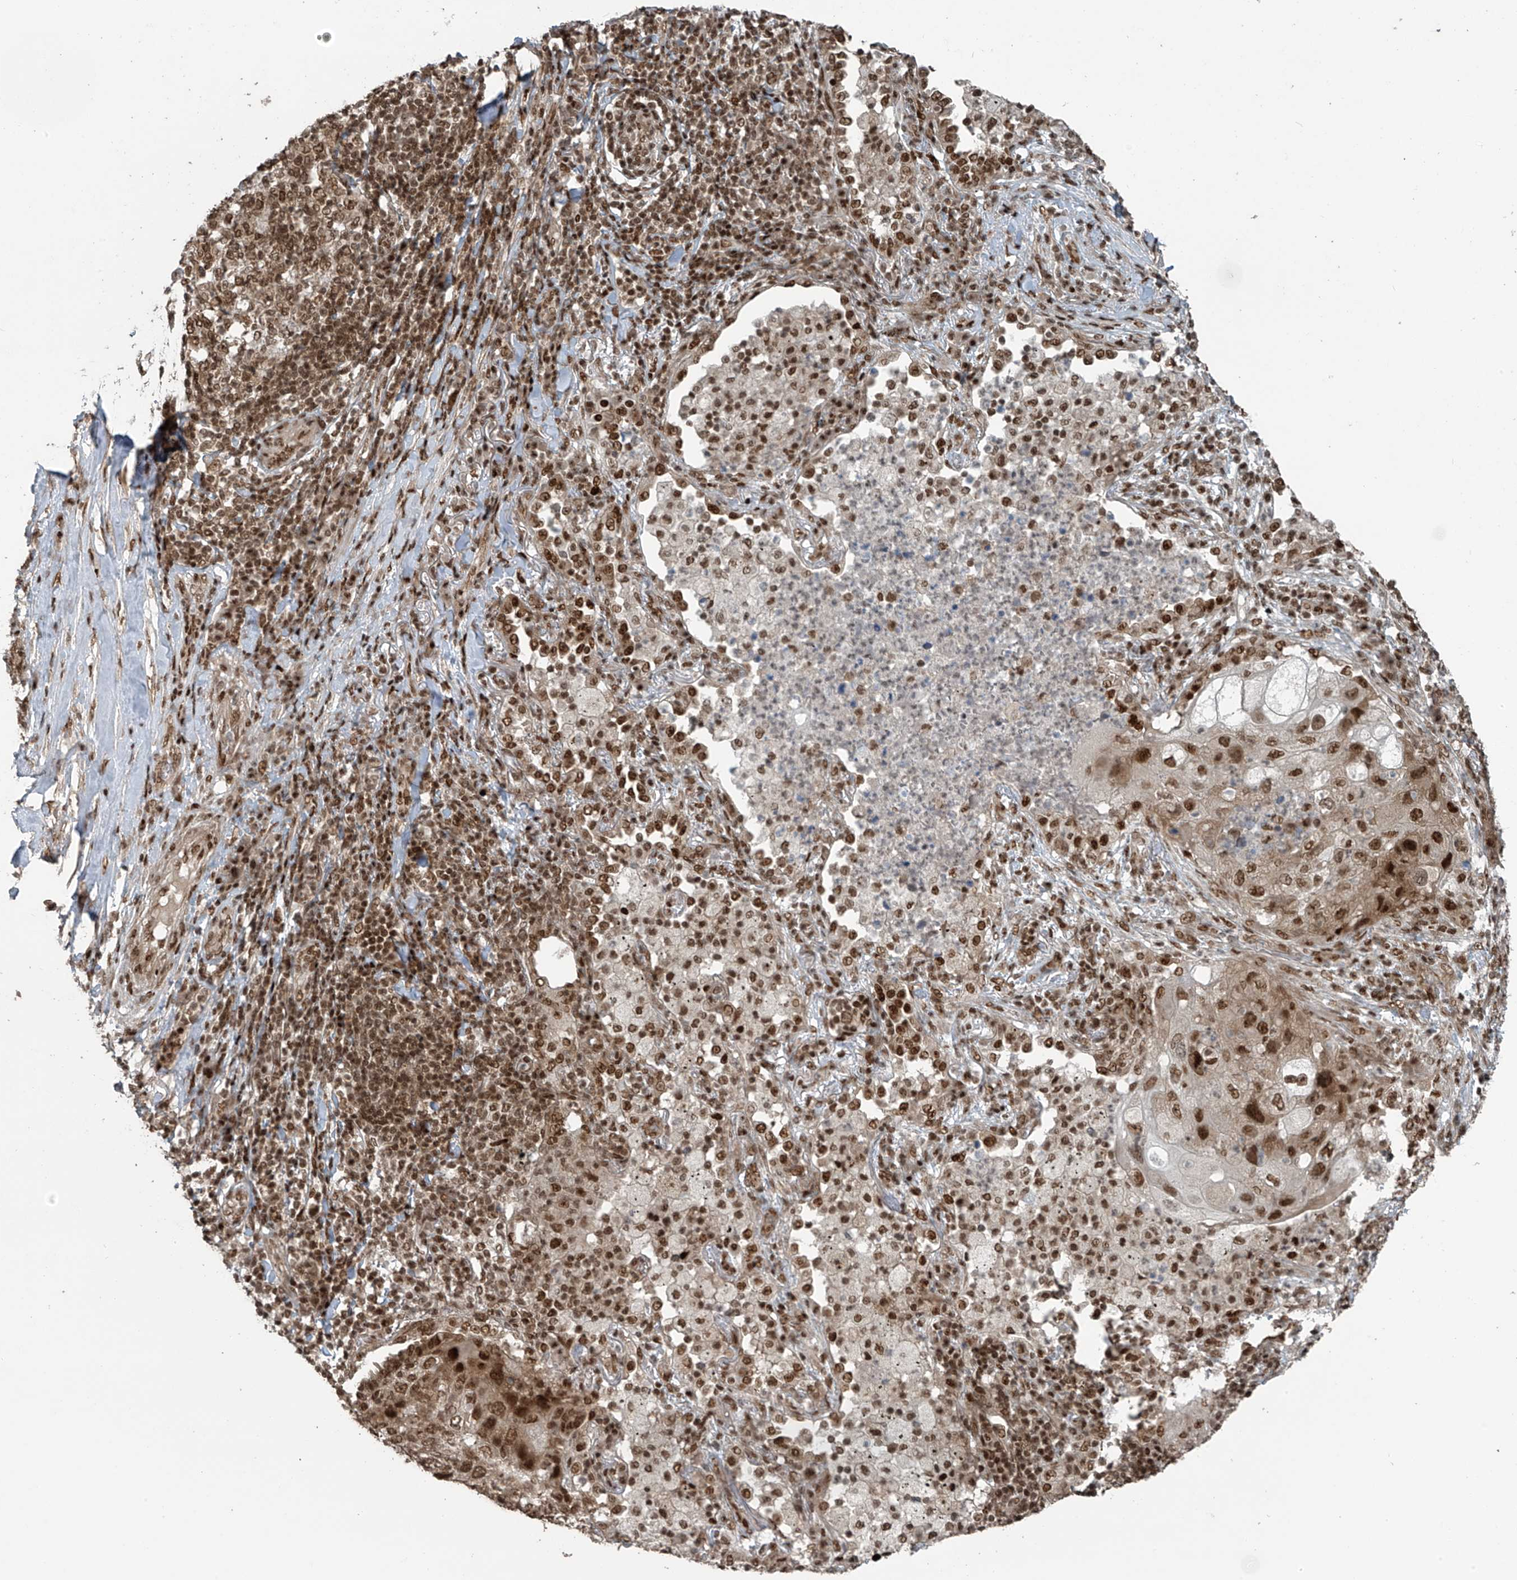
{"staining": {"intensity": "moderate", "quantity": ">75%", "location": "nuclear"}, "tissue": "lung cancer", "cell_type": "Tumor cells", "image_type": "cancer", "snomed": [{"axis": "morphology", "description": "Squamous cell carcinoma, NOS"}, {"axis": "topography", "description": "Lung"}], "caption": "Protein staining exhibits moderate nuclear positivity in approximately >75% of tumor cells in lung squamous cell carcinoma. The protein is stained brown, and the nuclei are stained in blue (DAB (3,3'-diaminobenzidine) IHC with brightfield microscopy, high magnification).", "gene": "PCNP", "patient": {"sex": "female", "age": 63}}